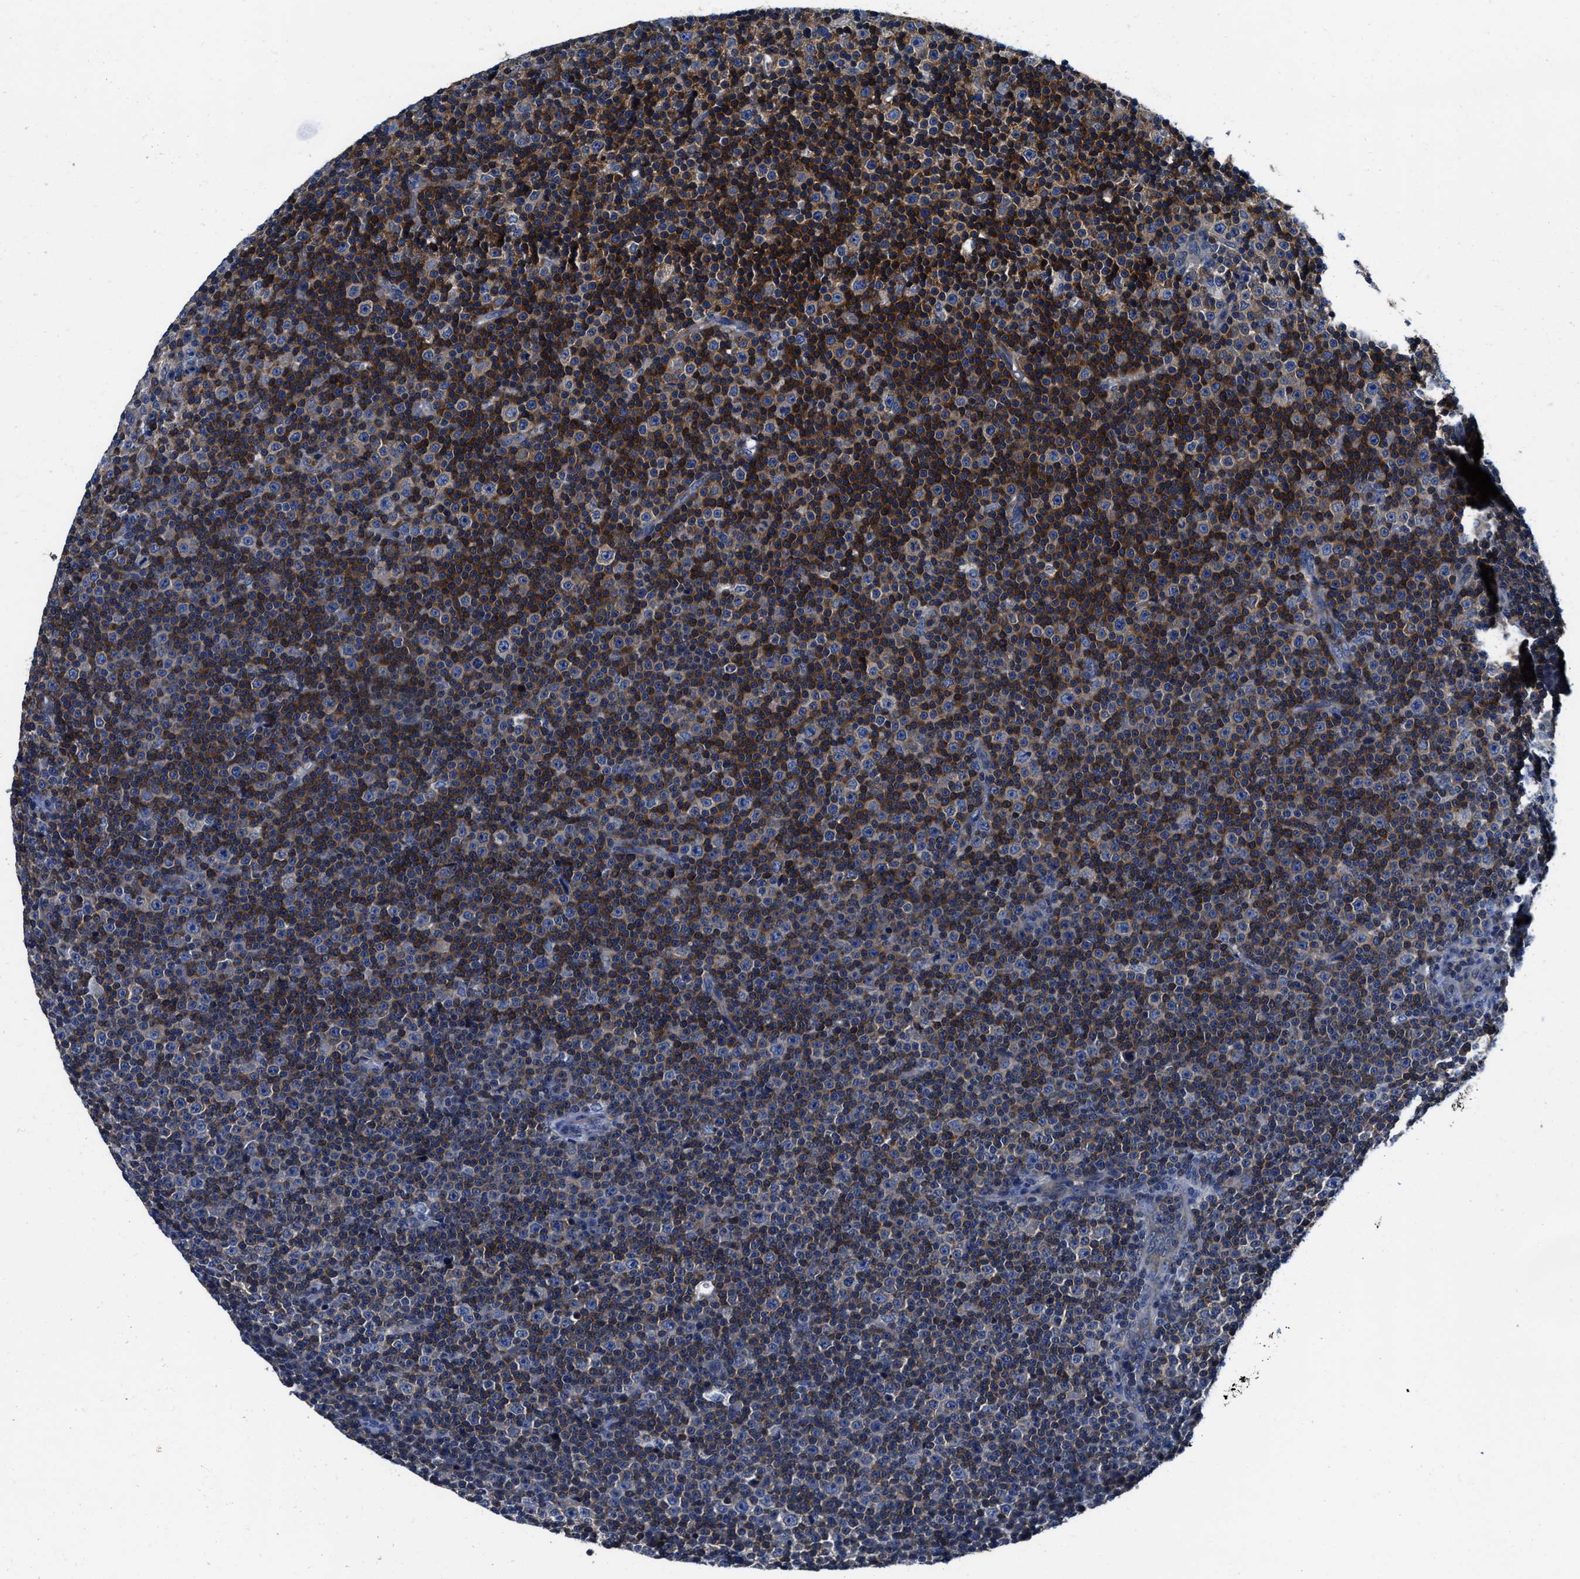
{"staining": {"intensity": "strong", "quantity": "25%-75%", "location": "cytoplasmic/membranous"}, "tissue": "lymphoma", "cell_type": "Tumor cells", "image_type": "cancer", "snomed": [{"axis": "morphology", "description": "Malignant lymphoma, non-Hodgkin's type, Low grade"}, {"axis": "topography", "description": "Lymph node"}], "caption": "About 25%-75% of tumor cells in lymphoma exhibit strong cytoplasmic/membranous protein staining as visualized by brown immunohistochemical staining.", "gene": "PHLPP1", "patient": {"sex": "female", "age": 67}}